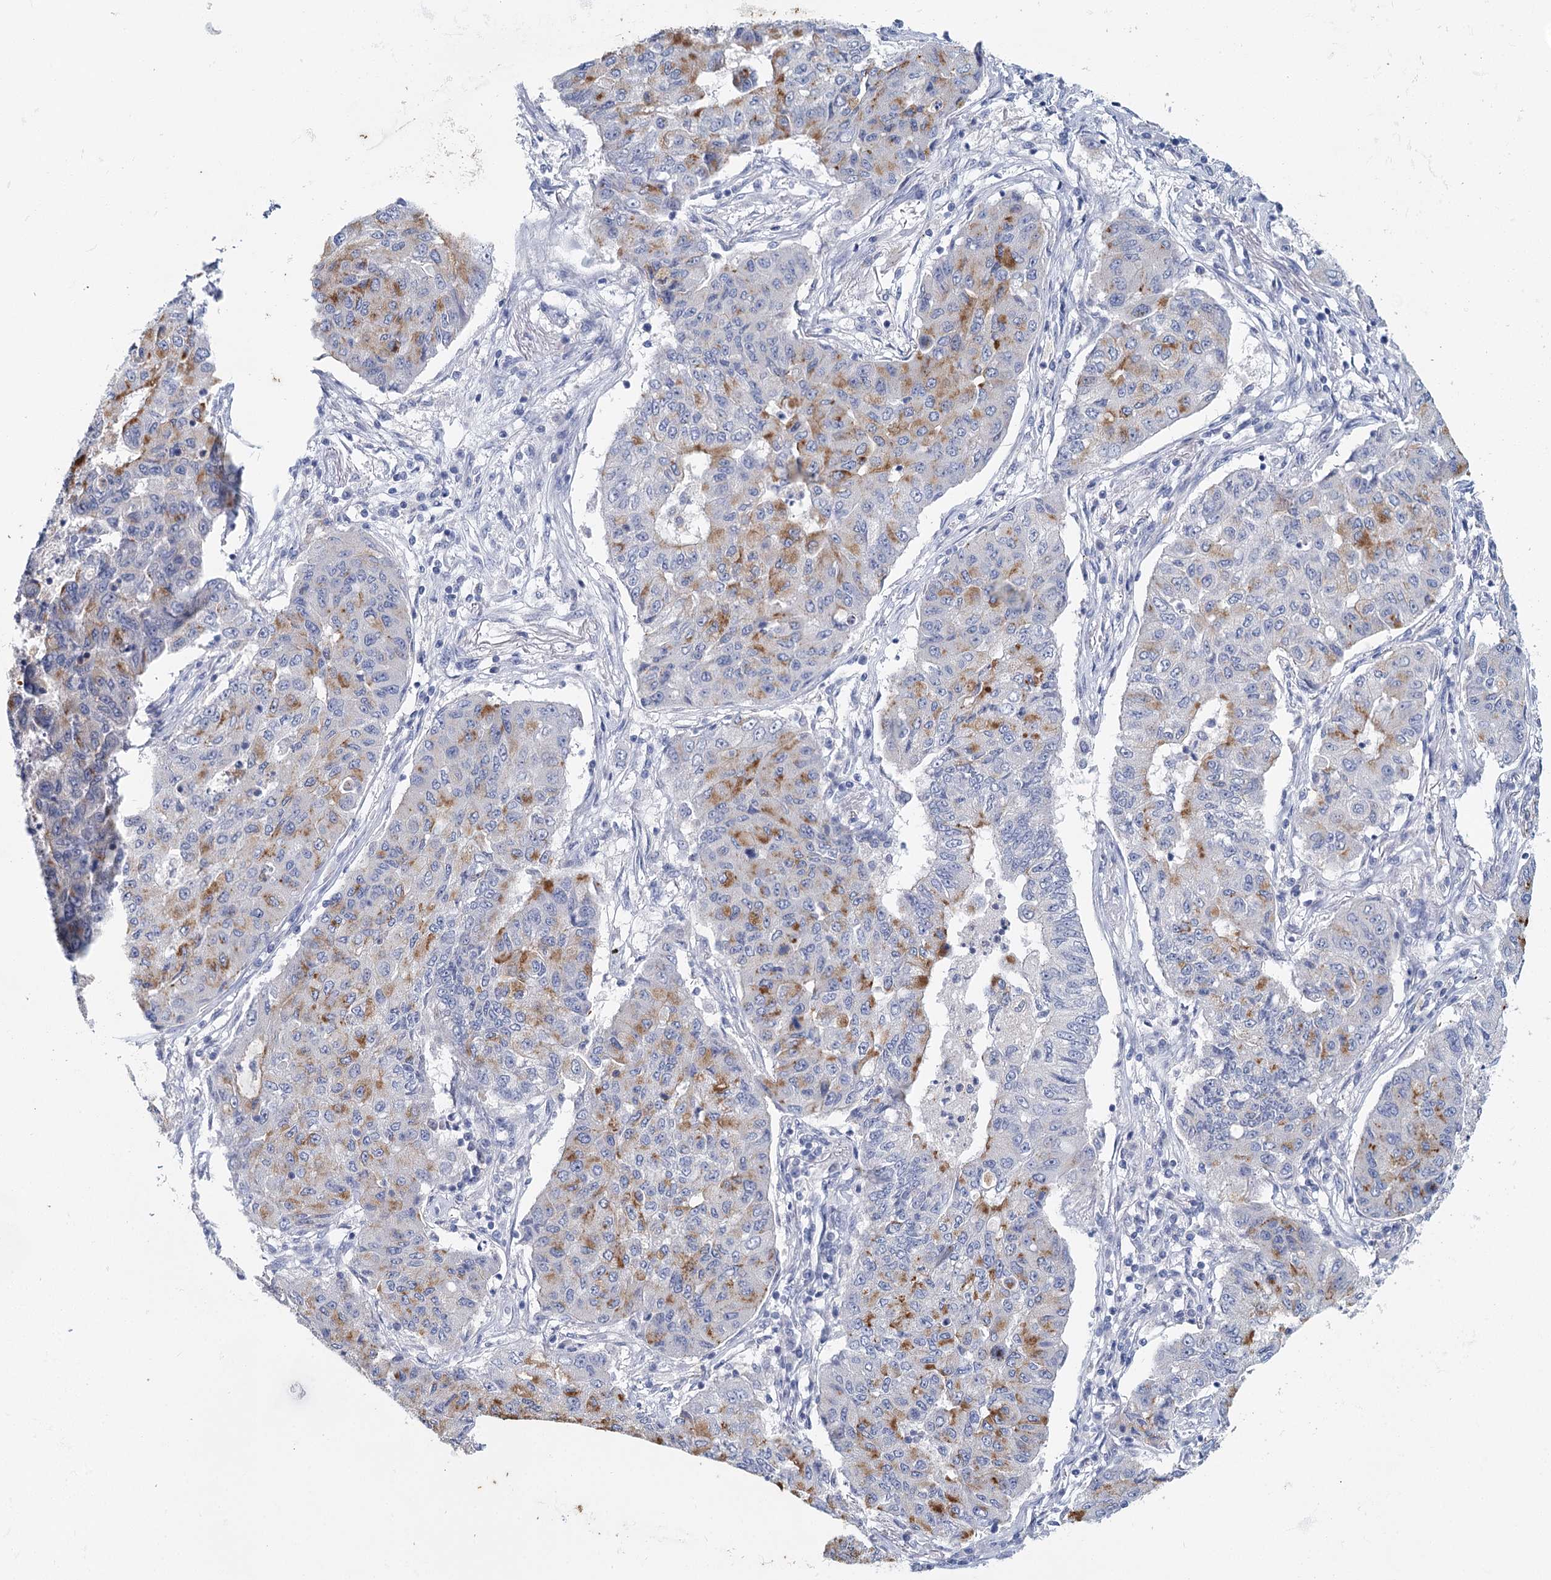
{"staining": {"intensity": "moderate", "quantity": "<25%", "location": "cytoplasmic/membranous"}, "tissue": "lung cancer", "cell_type": "Tumor cells", "image_type": "cancer", "snomed": [{"axis": "morphology", "description": "Squamous cell carcinoma, NOS"}, {"axis": "topography", "description": "Lung"}], "caption": "An image showing moderate cytoplasmic/membranous positivity in approximately <25% of tumor cells in lung squamous cell carcinoma, as visualized by brown immunohistochemical staining.", "gene": "METTL7B", "patient": {"sex": "male", "age": 74}}